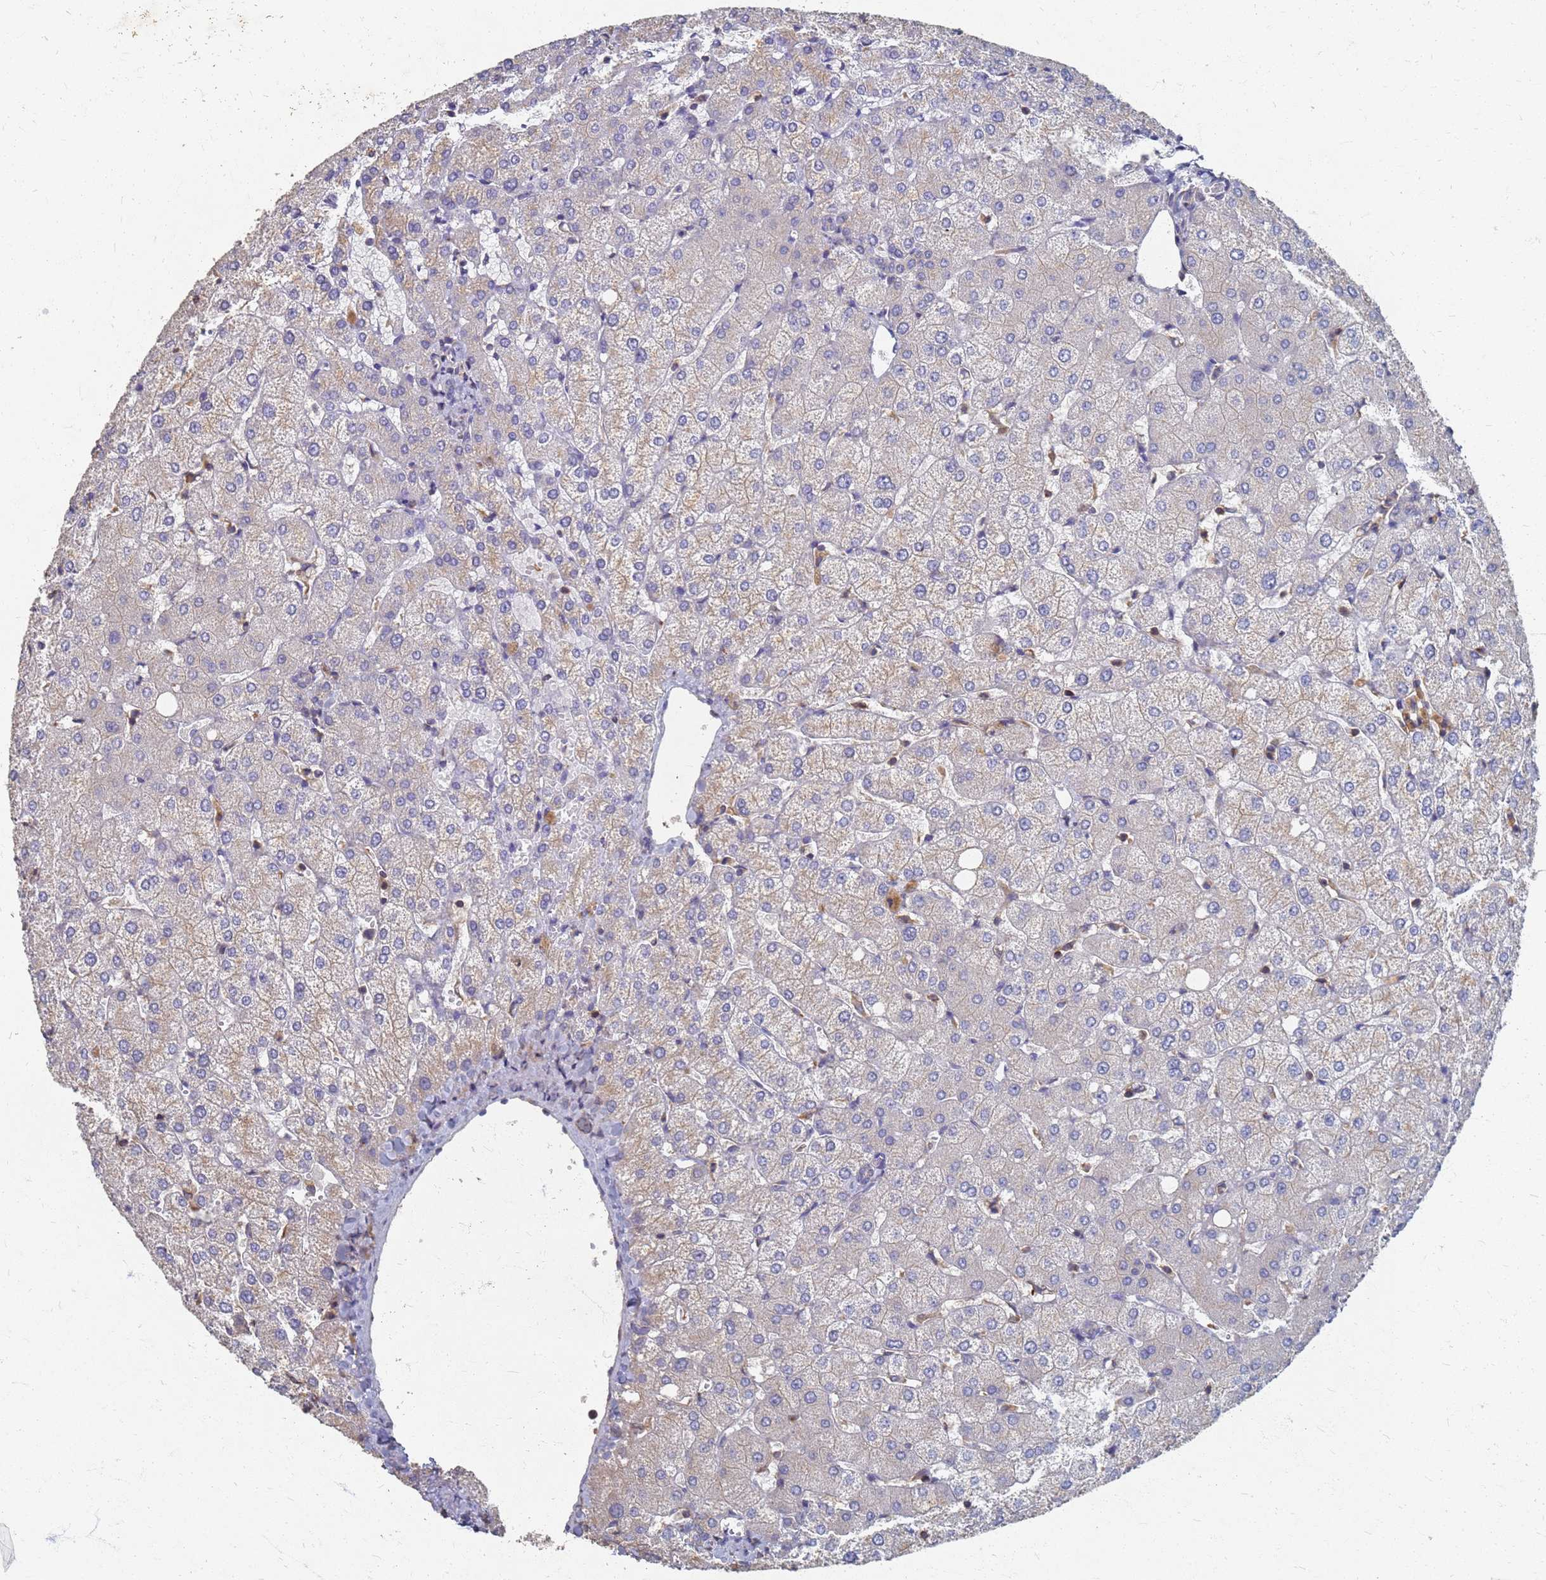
{"staining": {"intensity": "negative", "quantity": "none", "location": "none"}, "tissue": "liver", "cell_type": "Cholangiocytes", "image_type": "normal", "snomed": [{"axis": "morphology", "description": "Normal tissue, NOS"}, {"axis": "topography", "description": "Liver"}], "caption": "Normal liver was stained to show a protein in brown. There is no significant expression in cholangiocytes. (DAB IHC, high magnification).", "gene": "KRCC1", "patient": {"sex": "female", "age": 54}}